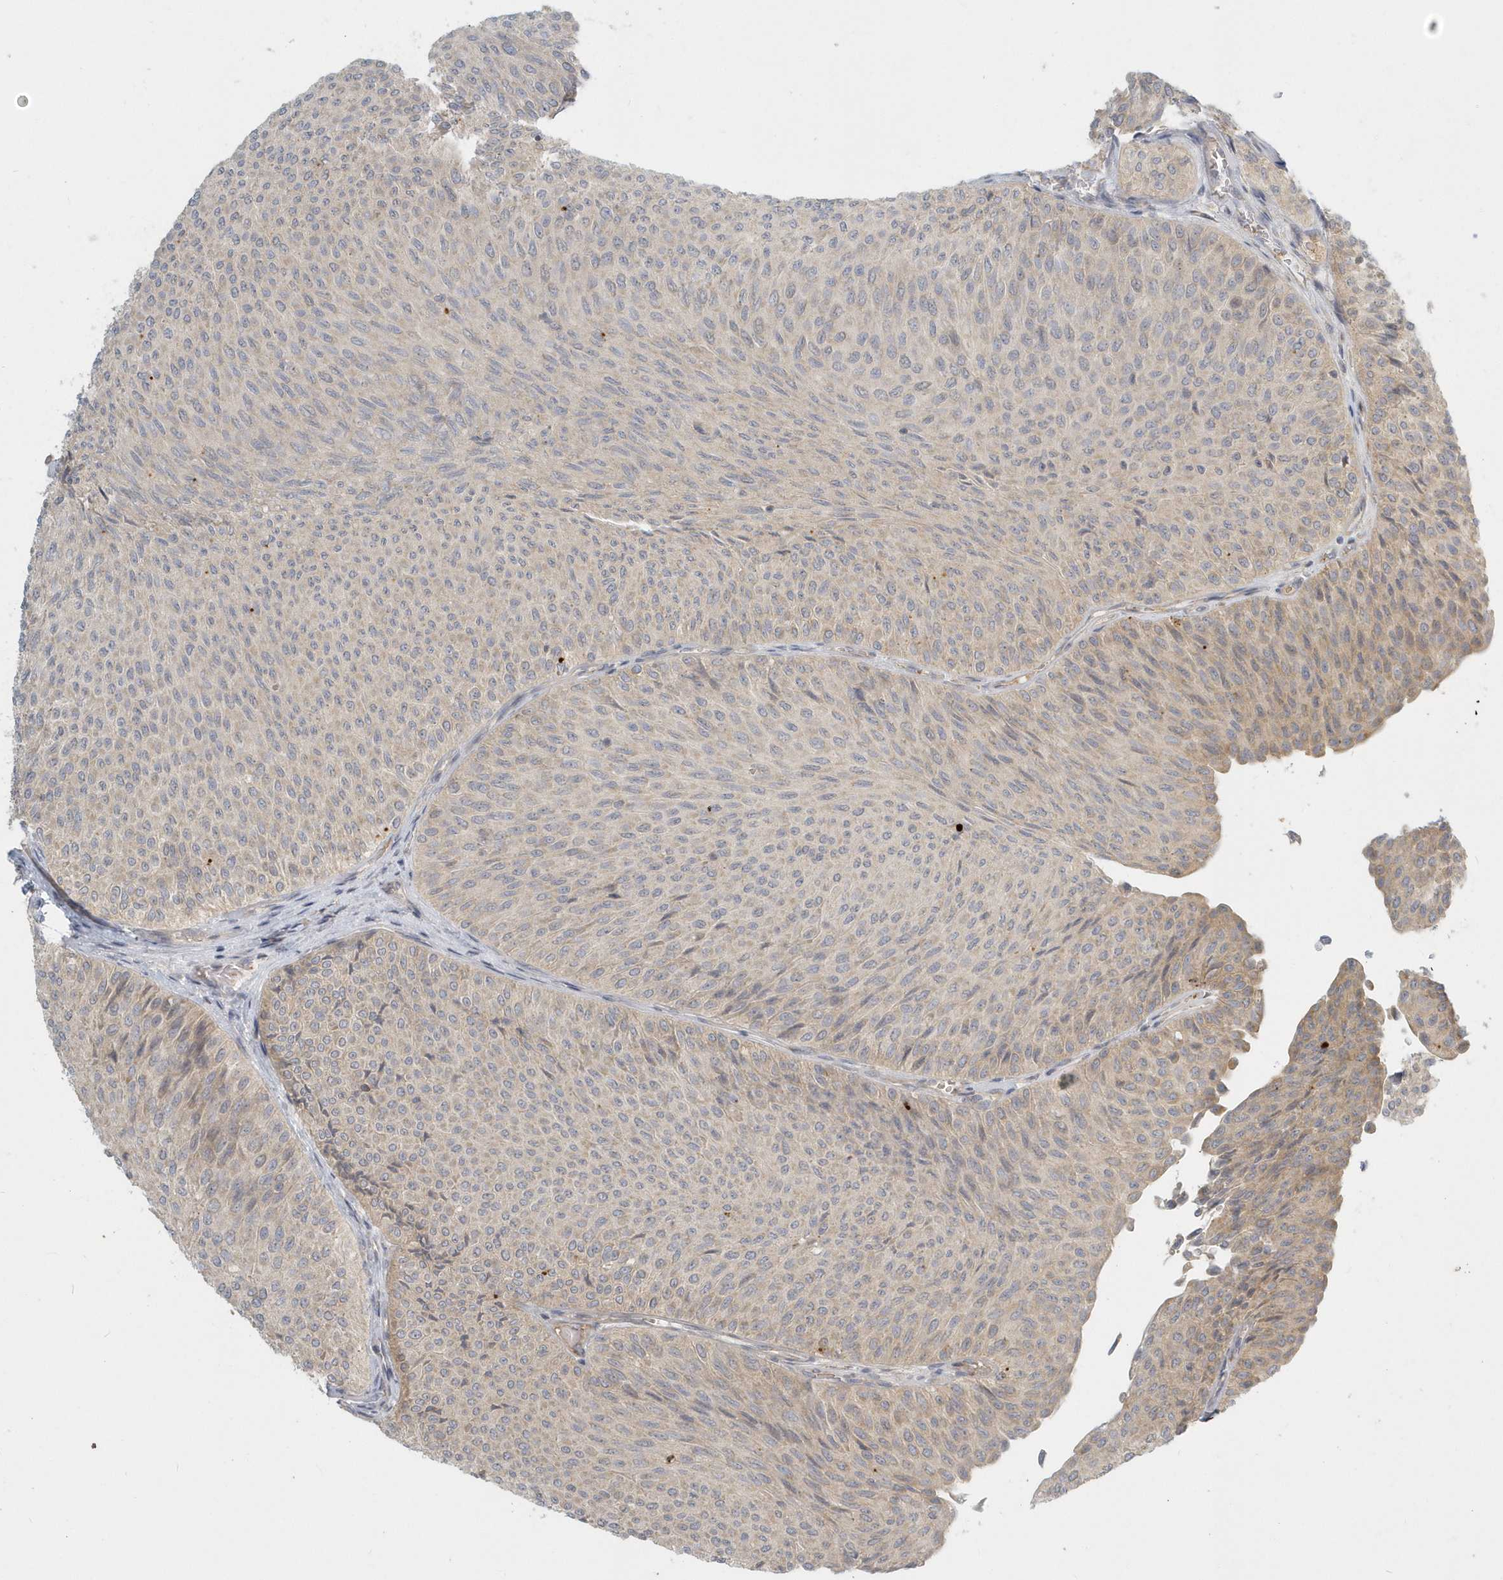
{"staining": {"intensity": "weak", "quantity": "<25%", "location": "cytoplasmic/membranous"}, "tissue": "urothelial cancer", "cell_type": "Tumor cells", "image_type": "cancer", "snomed": [{"axis": "morphology", "description": "Urothelial carcinoma, Low grade"}, {"axis": "topography", "description": "Urinary bladder"}], "caption": "A high-resolution histopathology image shows IHC staining of urothelial cancer, which displays no significant staining in tumor cells. Nuclei are stained in blue.", "gene": "NAPB", "patient": {"sex": "male", "age": 78}}